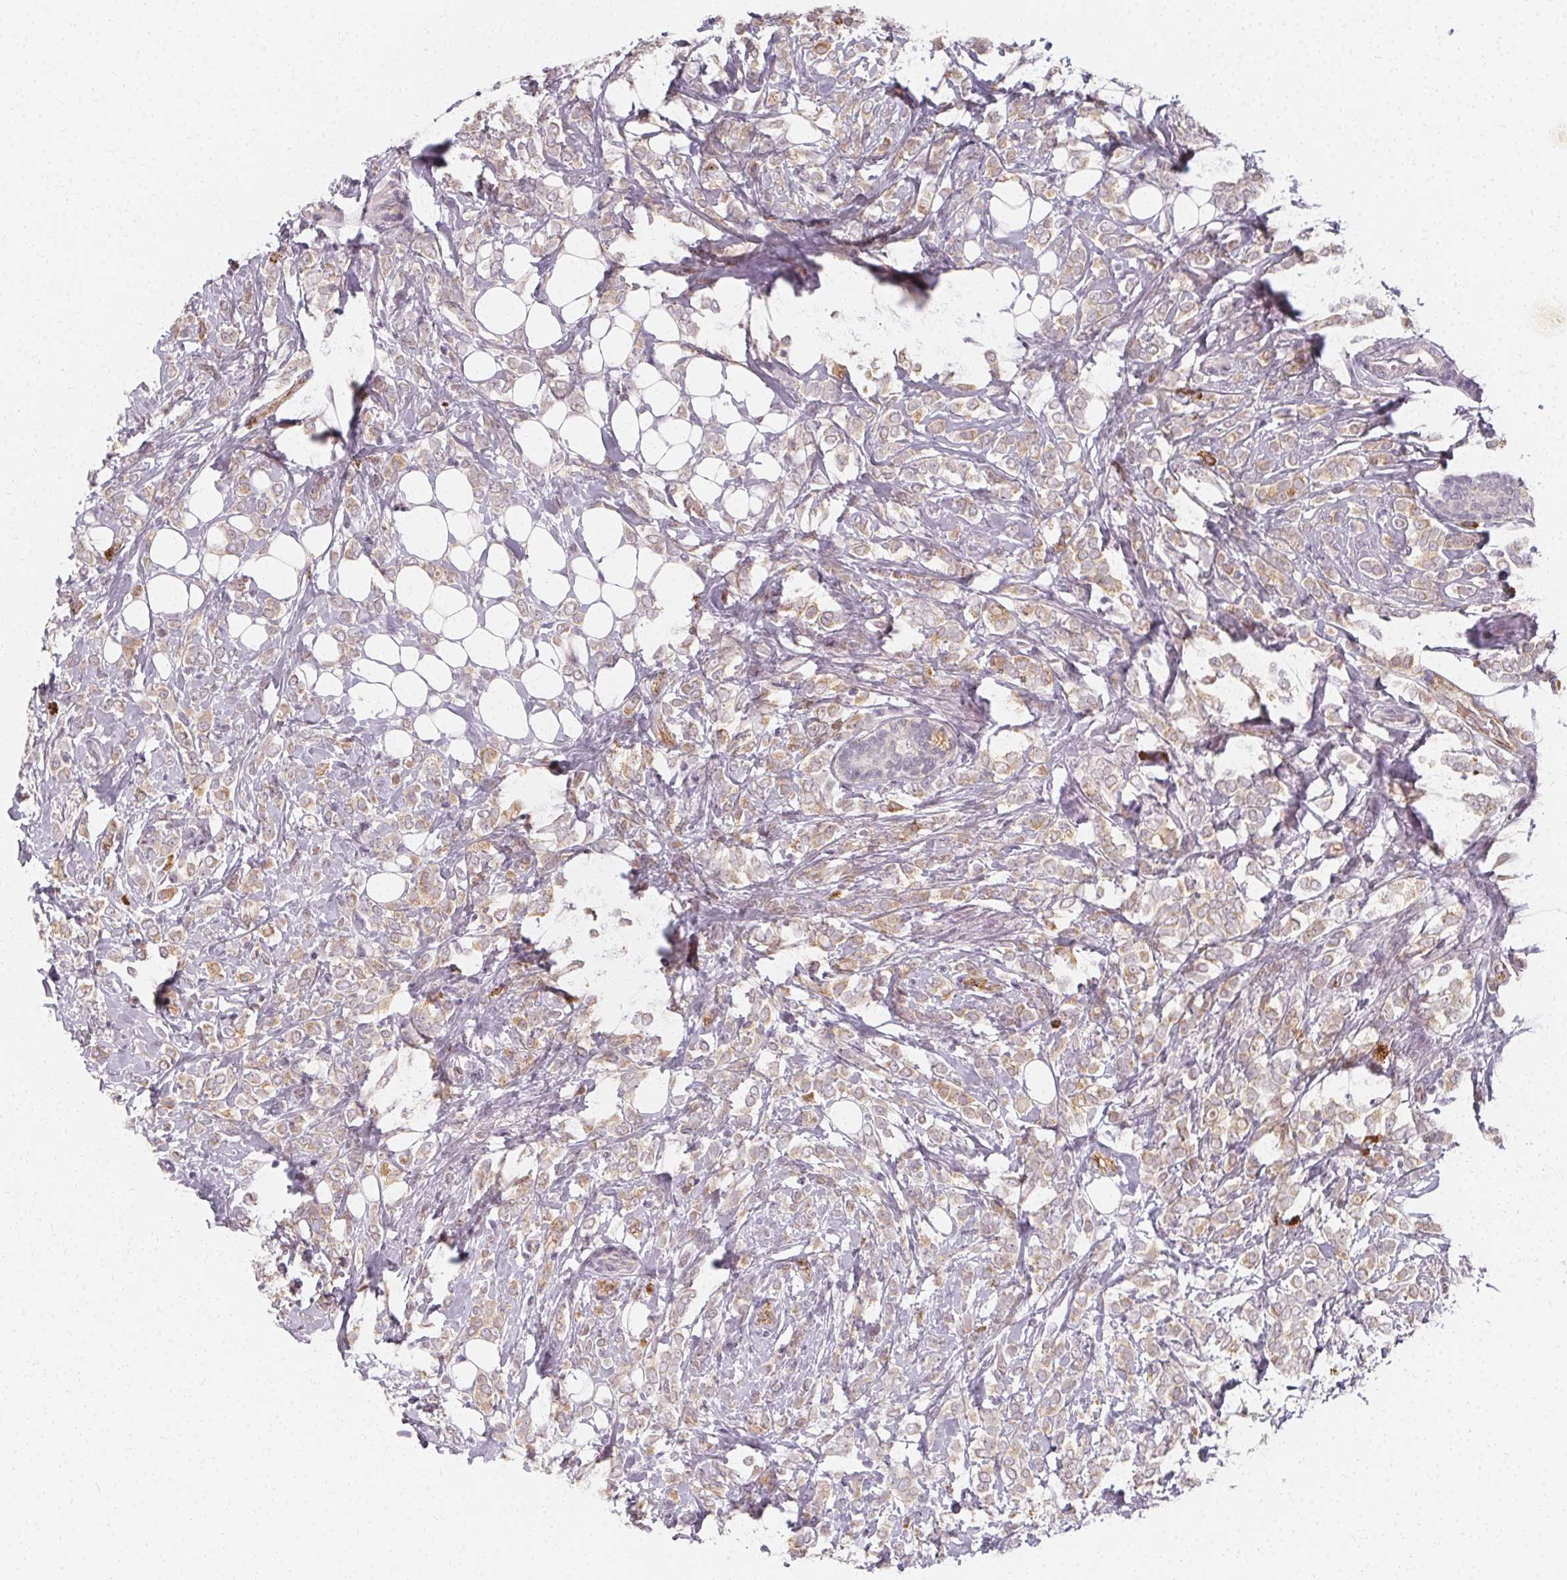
{"staining": {"intensity": "weak", "quantity": "25%-75%", "location": "cytoplasmic/membranous"}, "tissue": "breast cancer", "cell_type": "Tumor cells", "image_type": "cancer", "snomed": [{"axis": "morphology", "description": "Lobular carcinoma"}, {"axis": "topography", "description": "Breast"}], "caption": "Immunohistochemistry (IHC) image of neoplastic tissue: human breast lobular carcinoma stained using immunohistochemistry (IHC) demonstrates low levels of weak protein expression localized specifically in the cytoplasmic/membranous of tumor cells, appearing as a cytoplasmic/membranous brown color.", "gene": "CLCNKB", "patient": {"sex": "female", "age": 49}}